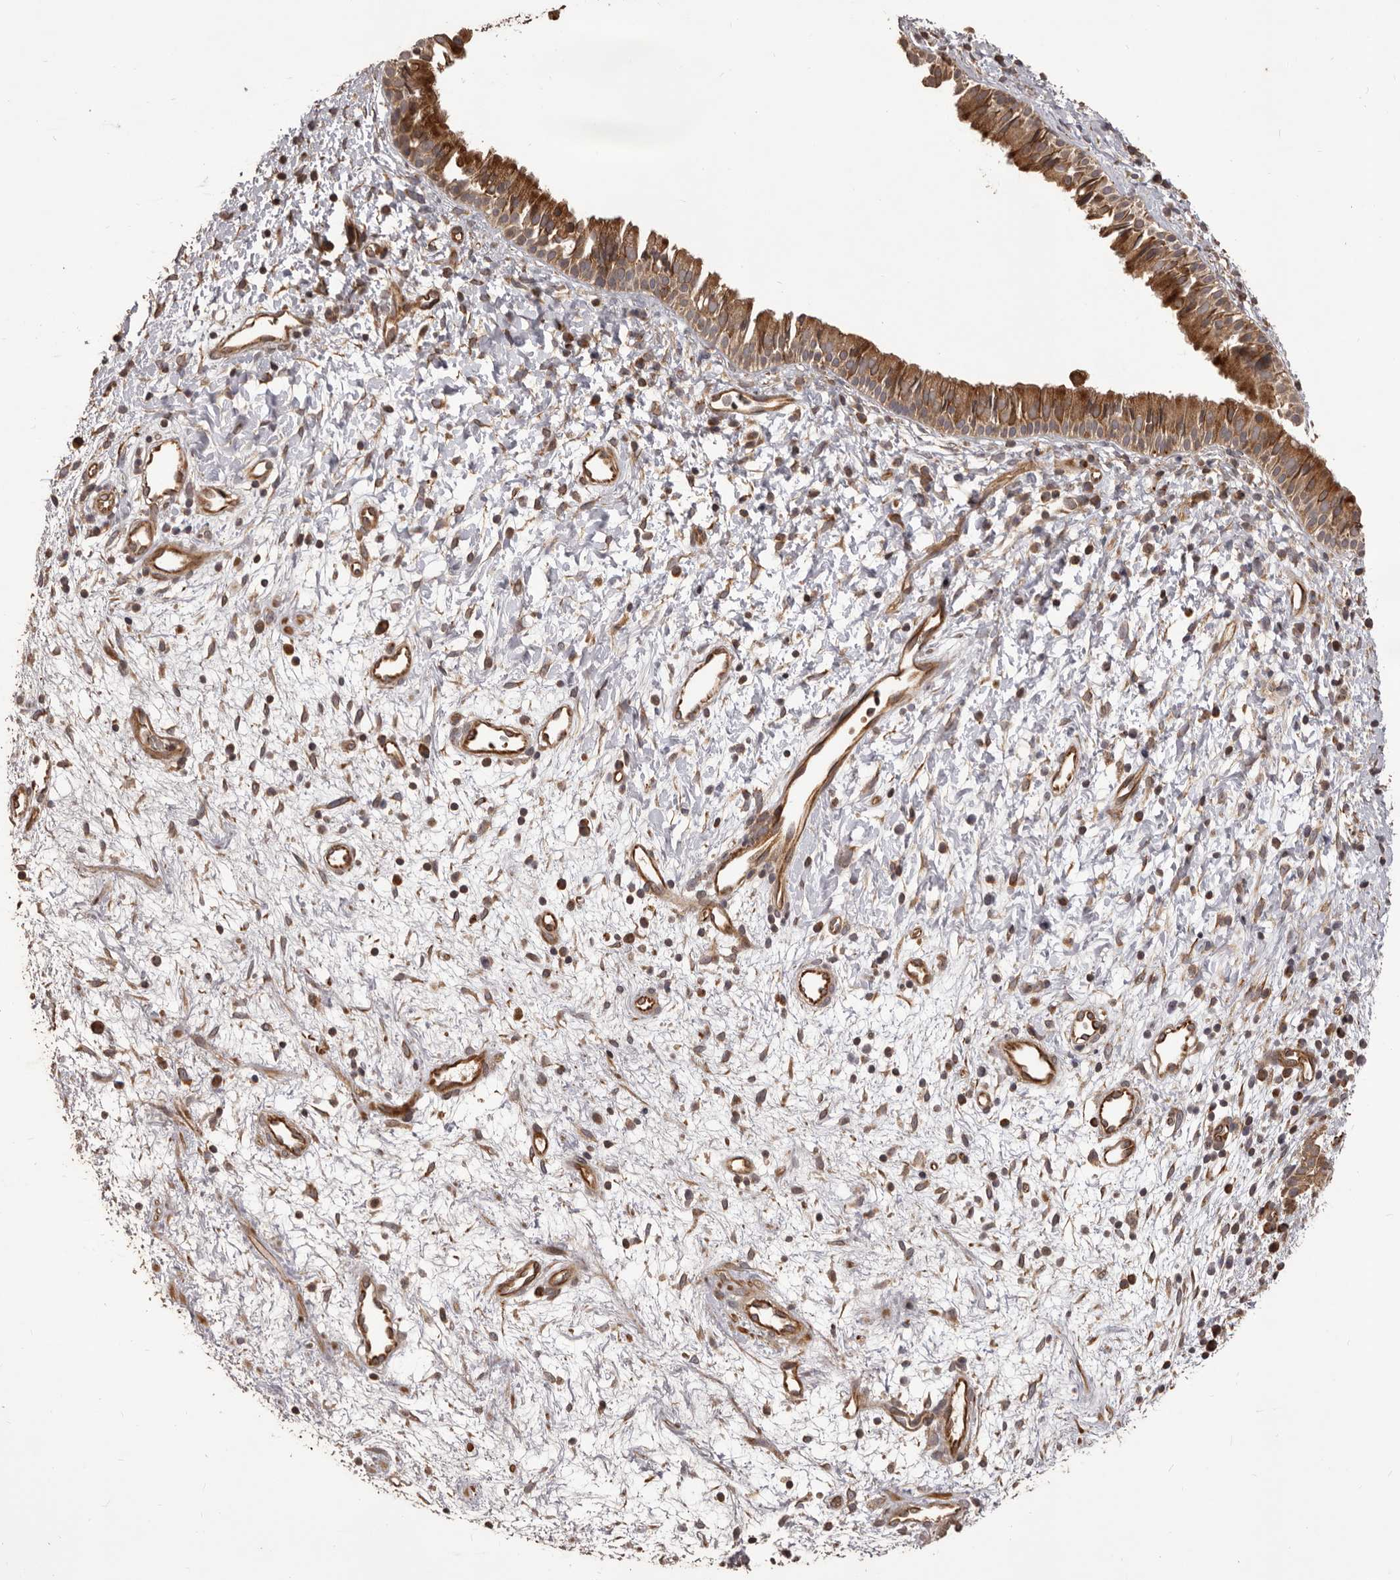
{"staining": {"intensity": "strong", "quantity": ">75%", "location": "cytoplasmic/membranous"}, "tissue": "nasopharynx", "cell_type": "Respiratory epithelial cells", "image_type": "normal", "snomed": [{"axis": "morphology", "description": "Normal tissue, NOS"}, {"axis": "topography", "description": "Nasopharynx"}], "caption": "Protein expression analysis of benign nasopharynx displays strong cytoplasmic/membranous staining in approximately >75% of respiratory epithelial cells. (Brightfield microscopy of DAB IHC at high magnification).", "gene": "QRSL1", "patient": {"sex": "male", "age": 22}}